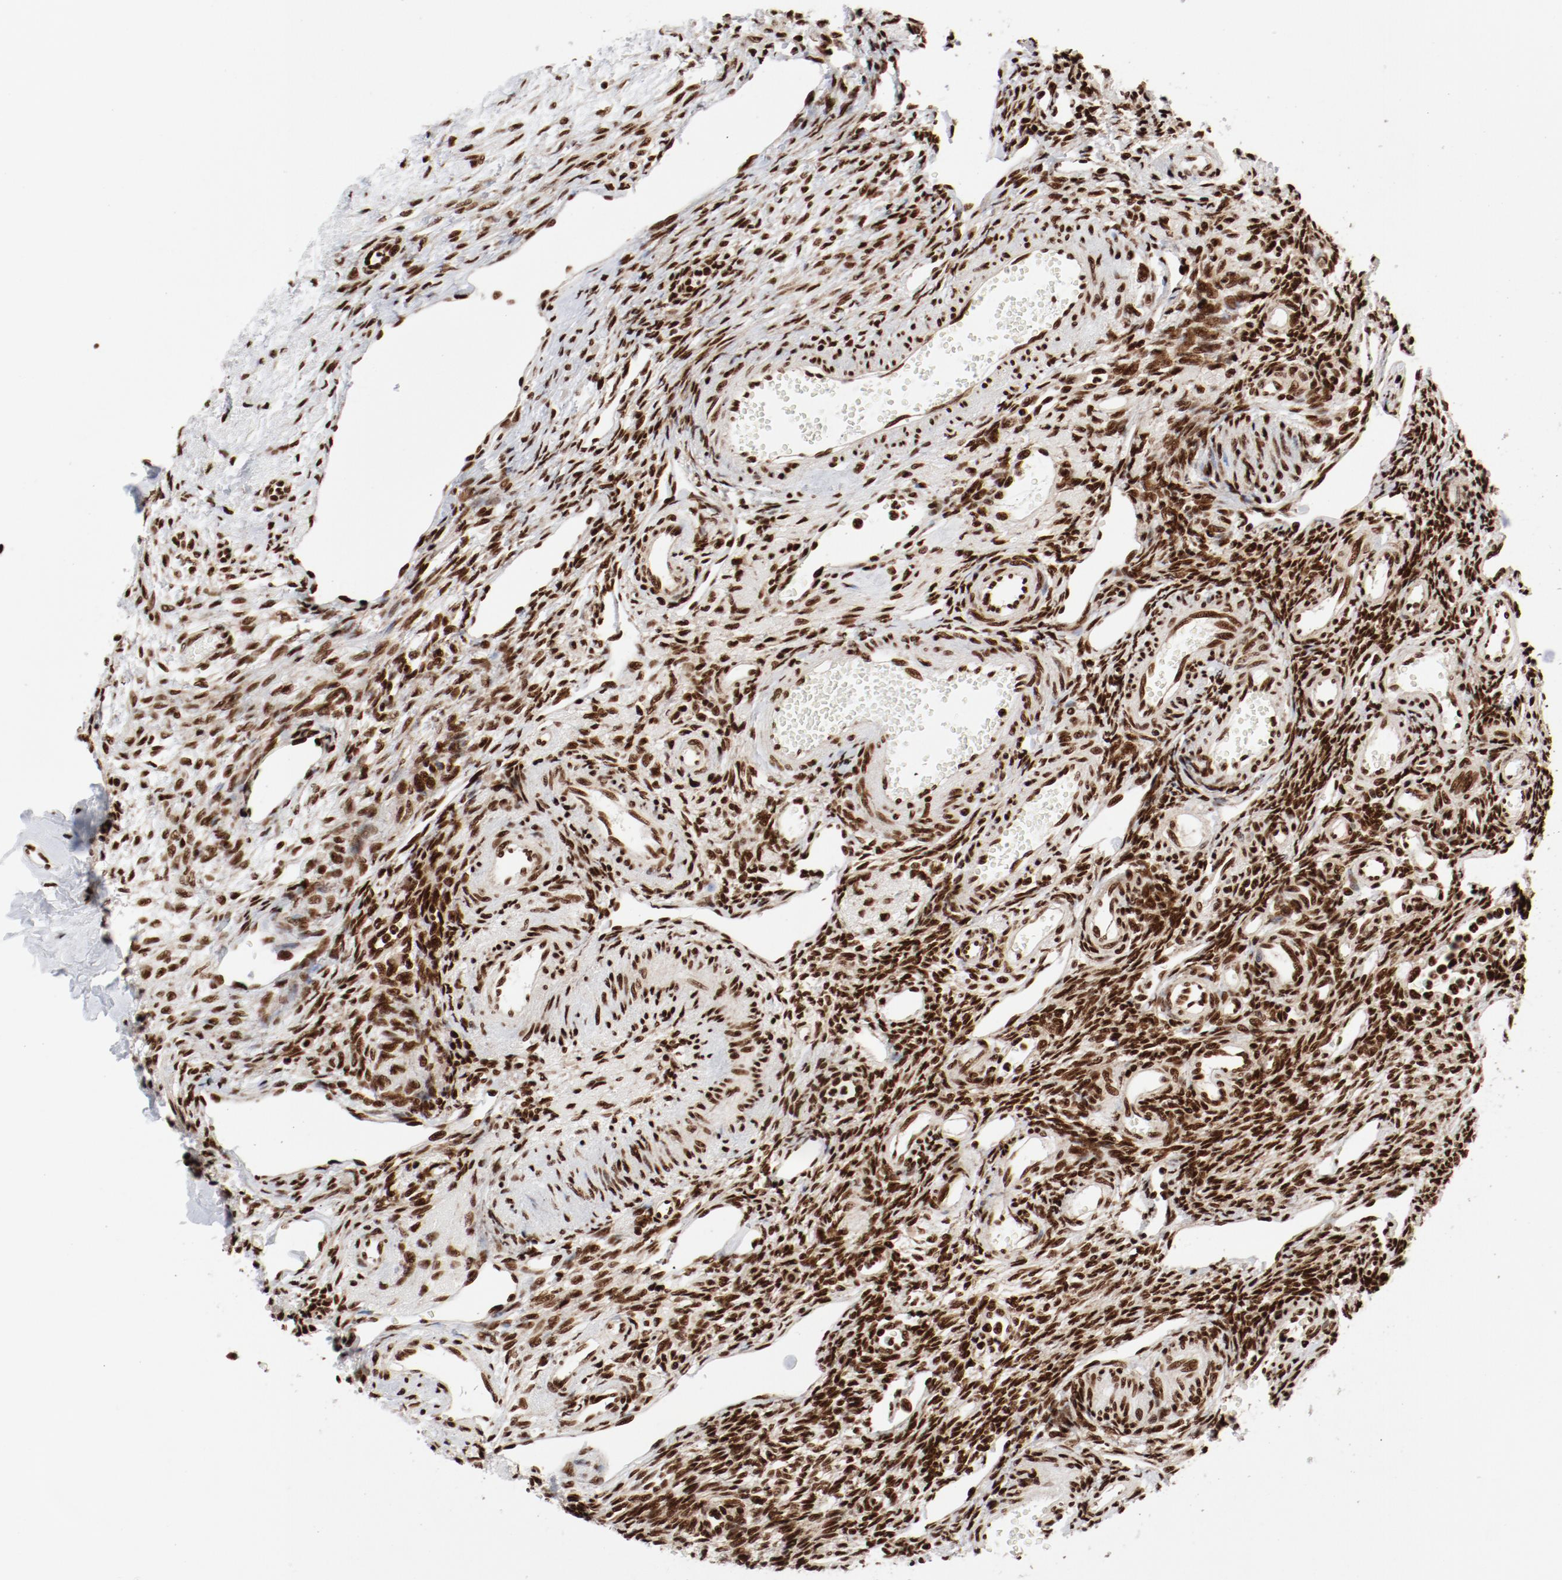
{"staining": {"intensity": "strong", "quantity": ">75%", "location": "nuclear"}, "tissue": "ovary", "cell_type": "Ovarian stroma cells", "image_type": "normal", "snomed": [{"axis": "morphology", "description": "Normal tissue, NOS"}, {"axis": "topography", "description": "Ovary"}], "caption": "Immunohistochemical staining of unremarkable ovary shows strong nuclear protein expression in approximately >75% of ovarian stroma cells.", "gene": "NFYB", "patient": {"sex": "female", "age": 33}}